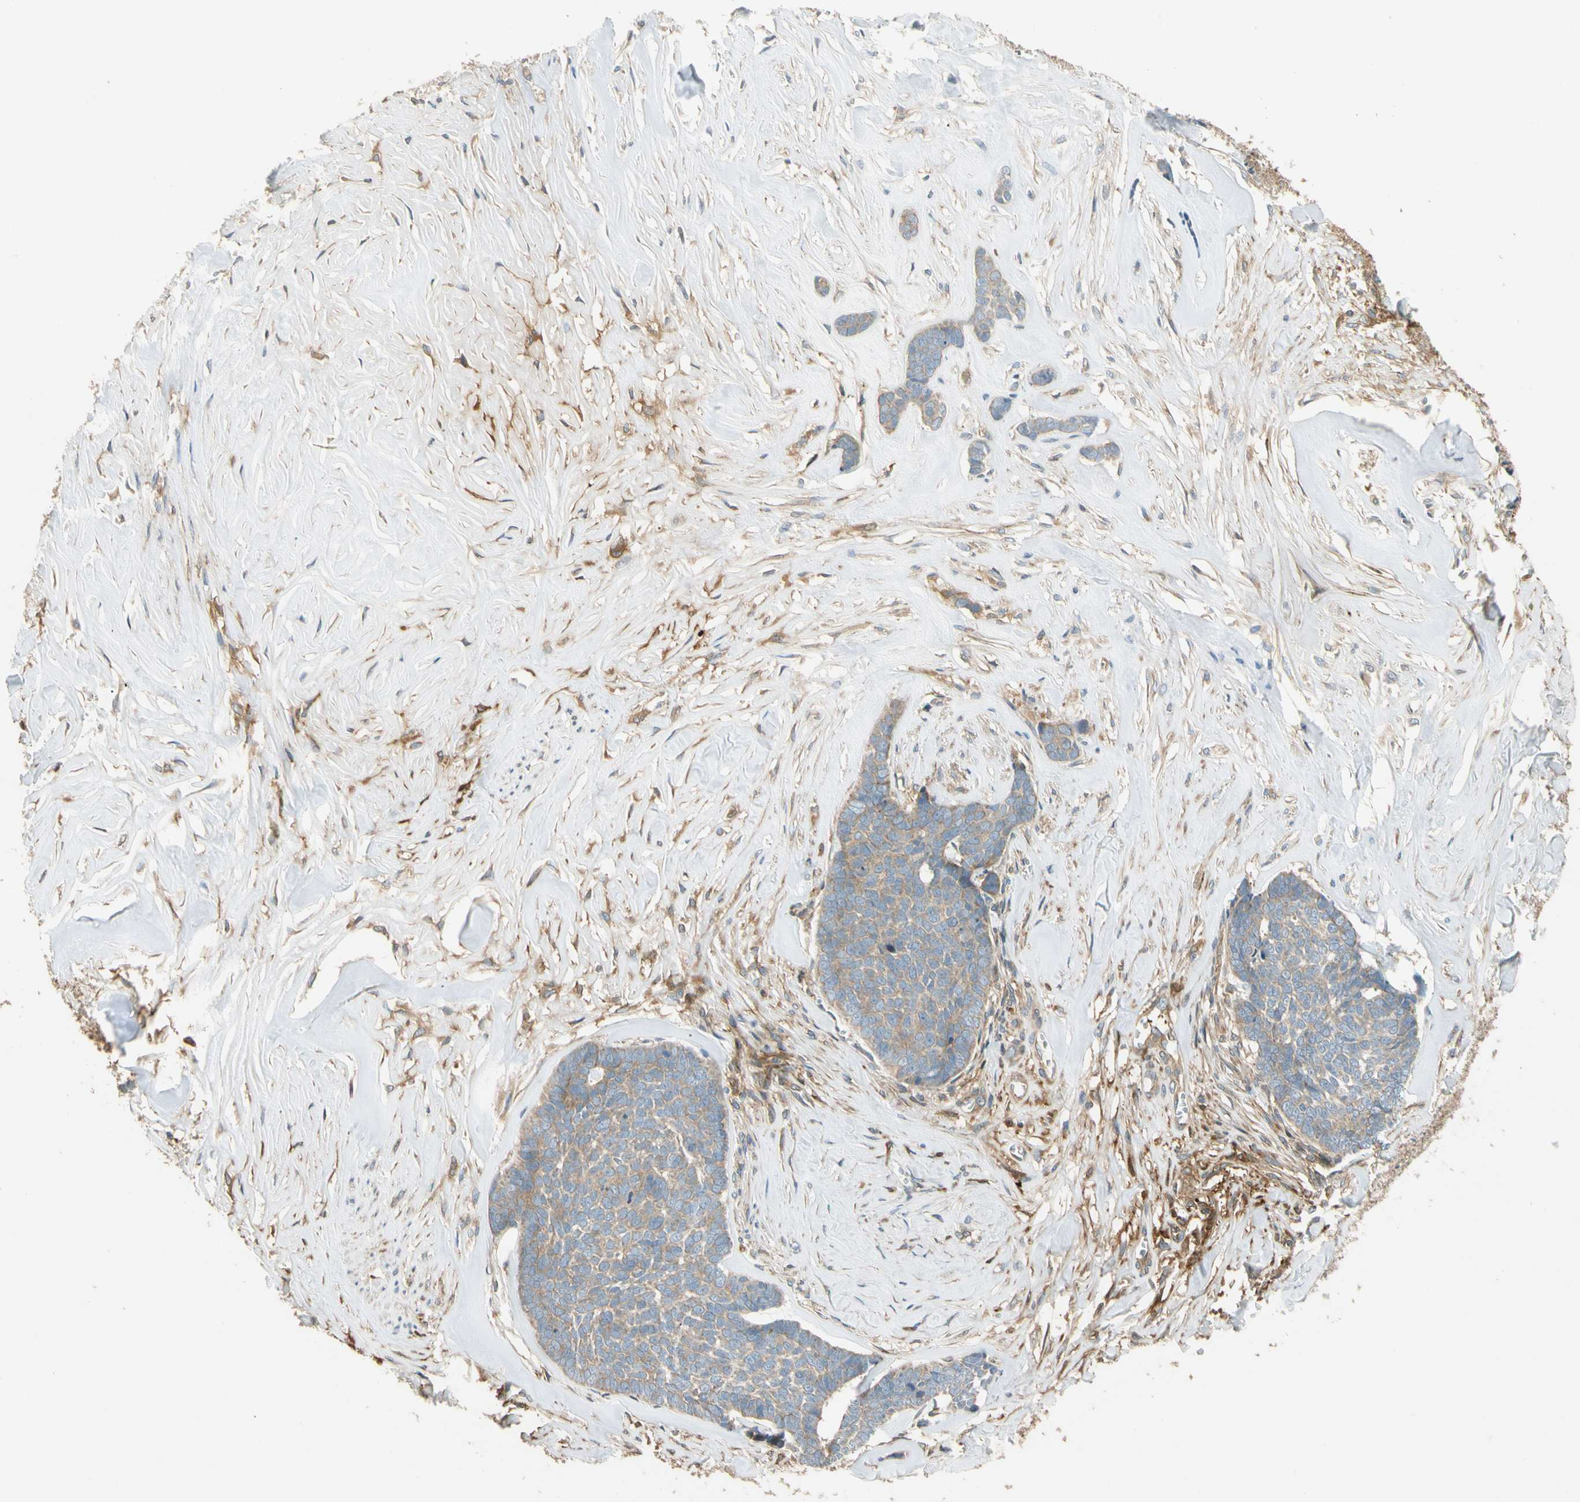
{"staining": {"intensity": "weak", "quantity": ">75%", "location": "cytoplasmic/membranous"}, "tissue": "skin cancer", "cell_type": "Tumor cells", "image_type": "cancer", "snomed": [{"axis": "morphology", "description": "Basal cell carcinoma"}, {"axis": "topography", "description": "Skin"}], "caption": "There is low levels of weak cytoplasmic/membranous expression in tumor cells of skin basal cell carcinoma, as demonstrated by immunohistochemical staining (brown color).", "gene": "PARP14", "patient": {"sex": "male", "age": 84}}